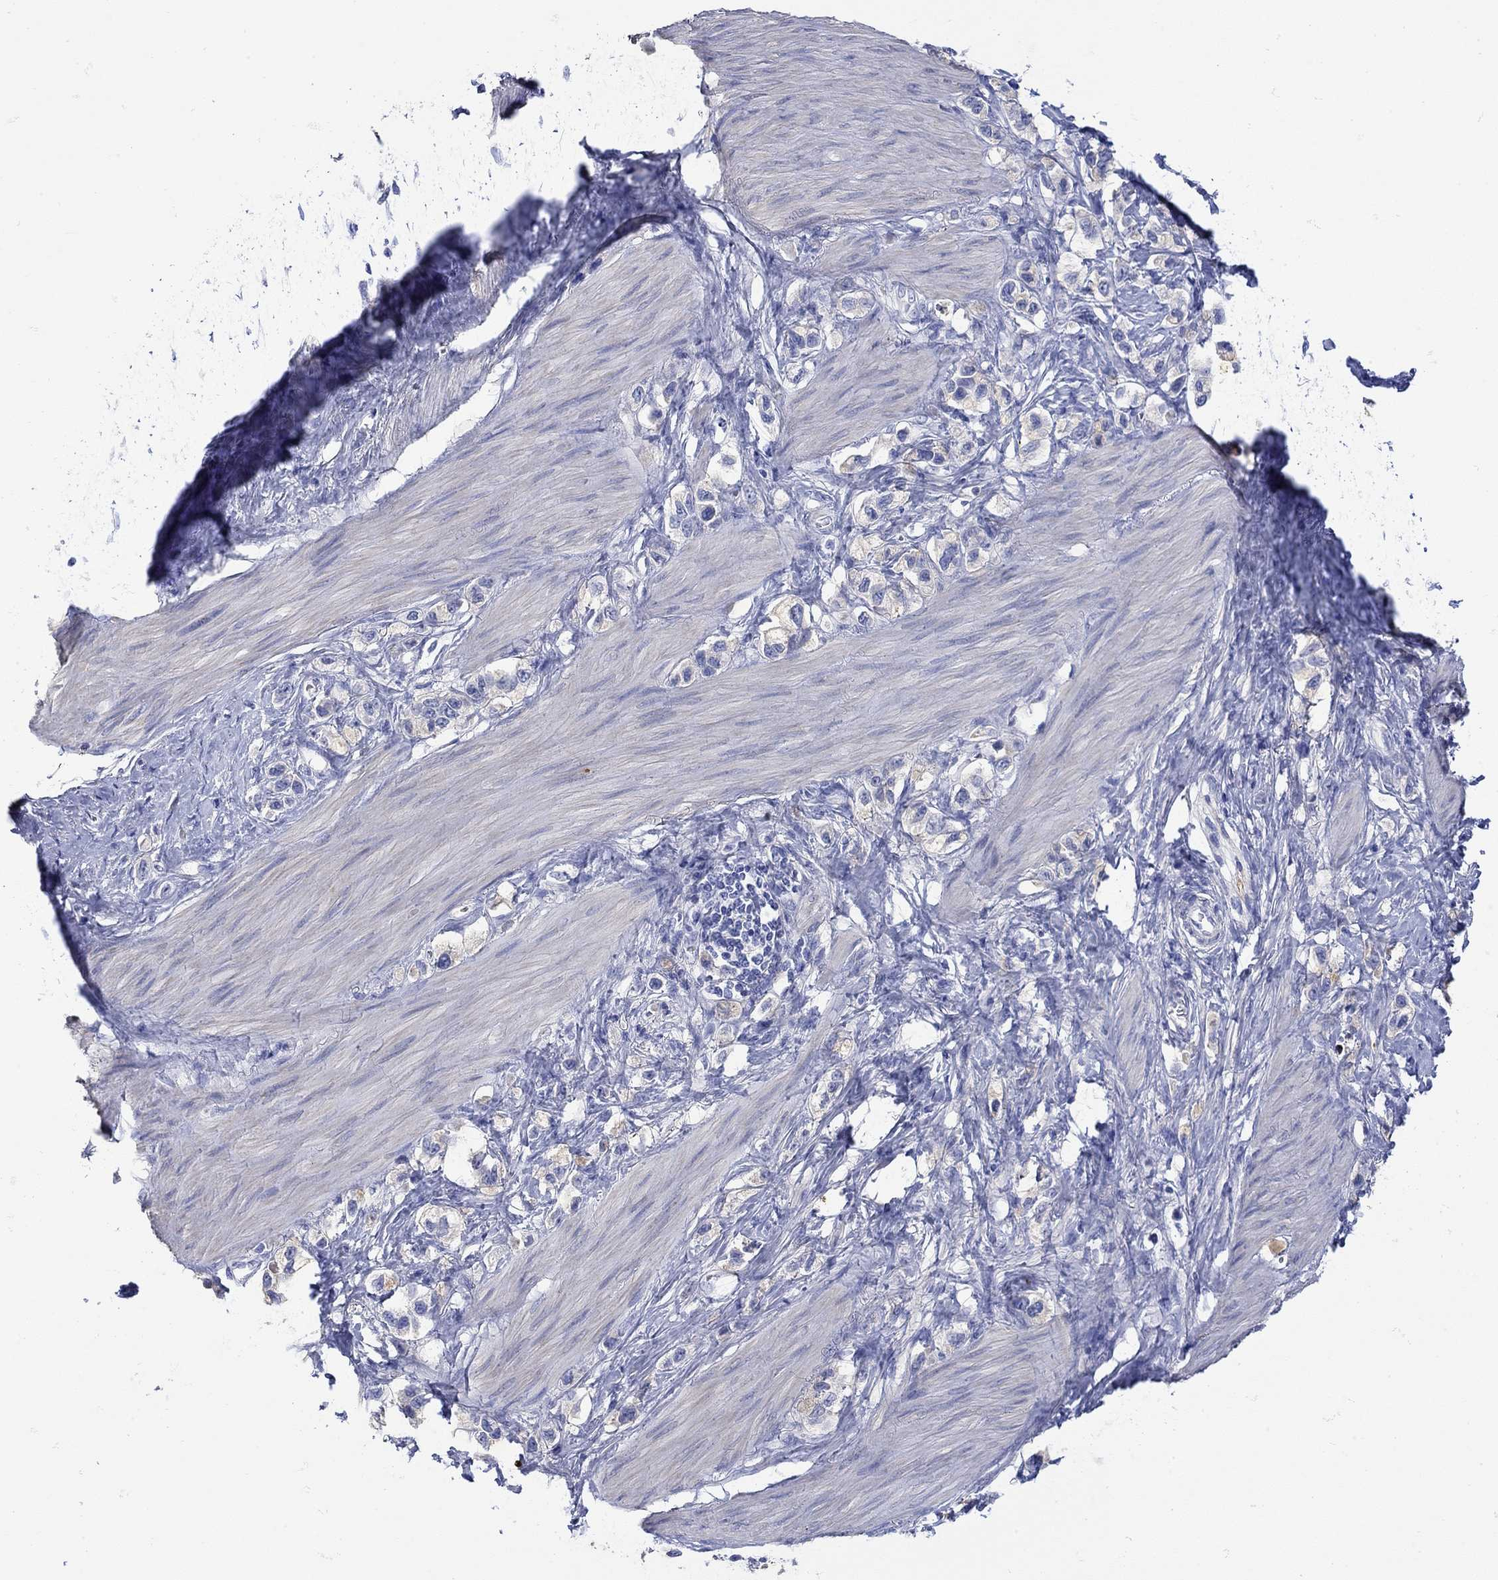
{"staining": {"intensity": "weak", "quantity": "<25%", "location": "cytoplasmic/membranous"}, "tissue": "stomach cancer", "cell_type": "Tumor cells", "image_type": "cancer", "snomed": [{"axis": "morphology", "description": "Normal tissue, NOS"}, {"axis": "morphology", "description": "Adenocarcinoma, NOS"}, {"axis": "morphology", "description": "Adenocarcinoma, High grade"}, {"axis": "topography", "description": "Stomach, upper"}, {"axis": "topography", "description": "Stomach"}], "caption": "An IHC micrograph of stomach adenocarcinoma is shown. There is no staining in tumor cells of stomach adenocarcinoma. (Stains: DAB IHC with hematoxylin counter stain, Microscopy: brightfield microscopy at high magnification).", "gene": "ANKMY1", "patient": {"sex": "female", "age": 65}}